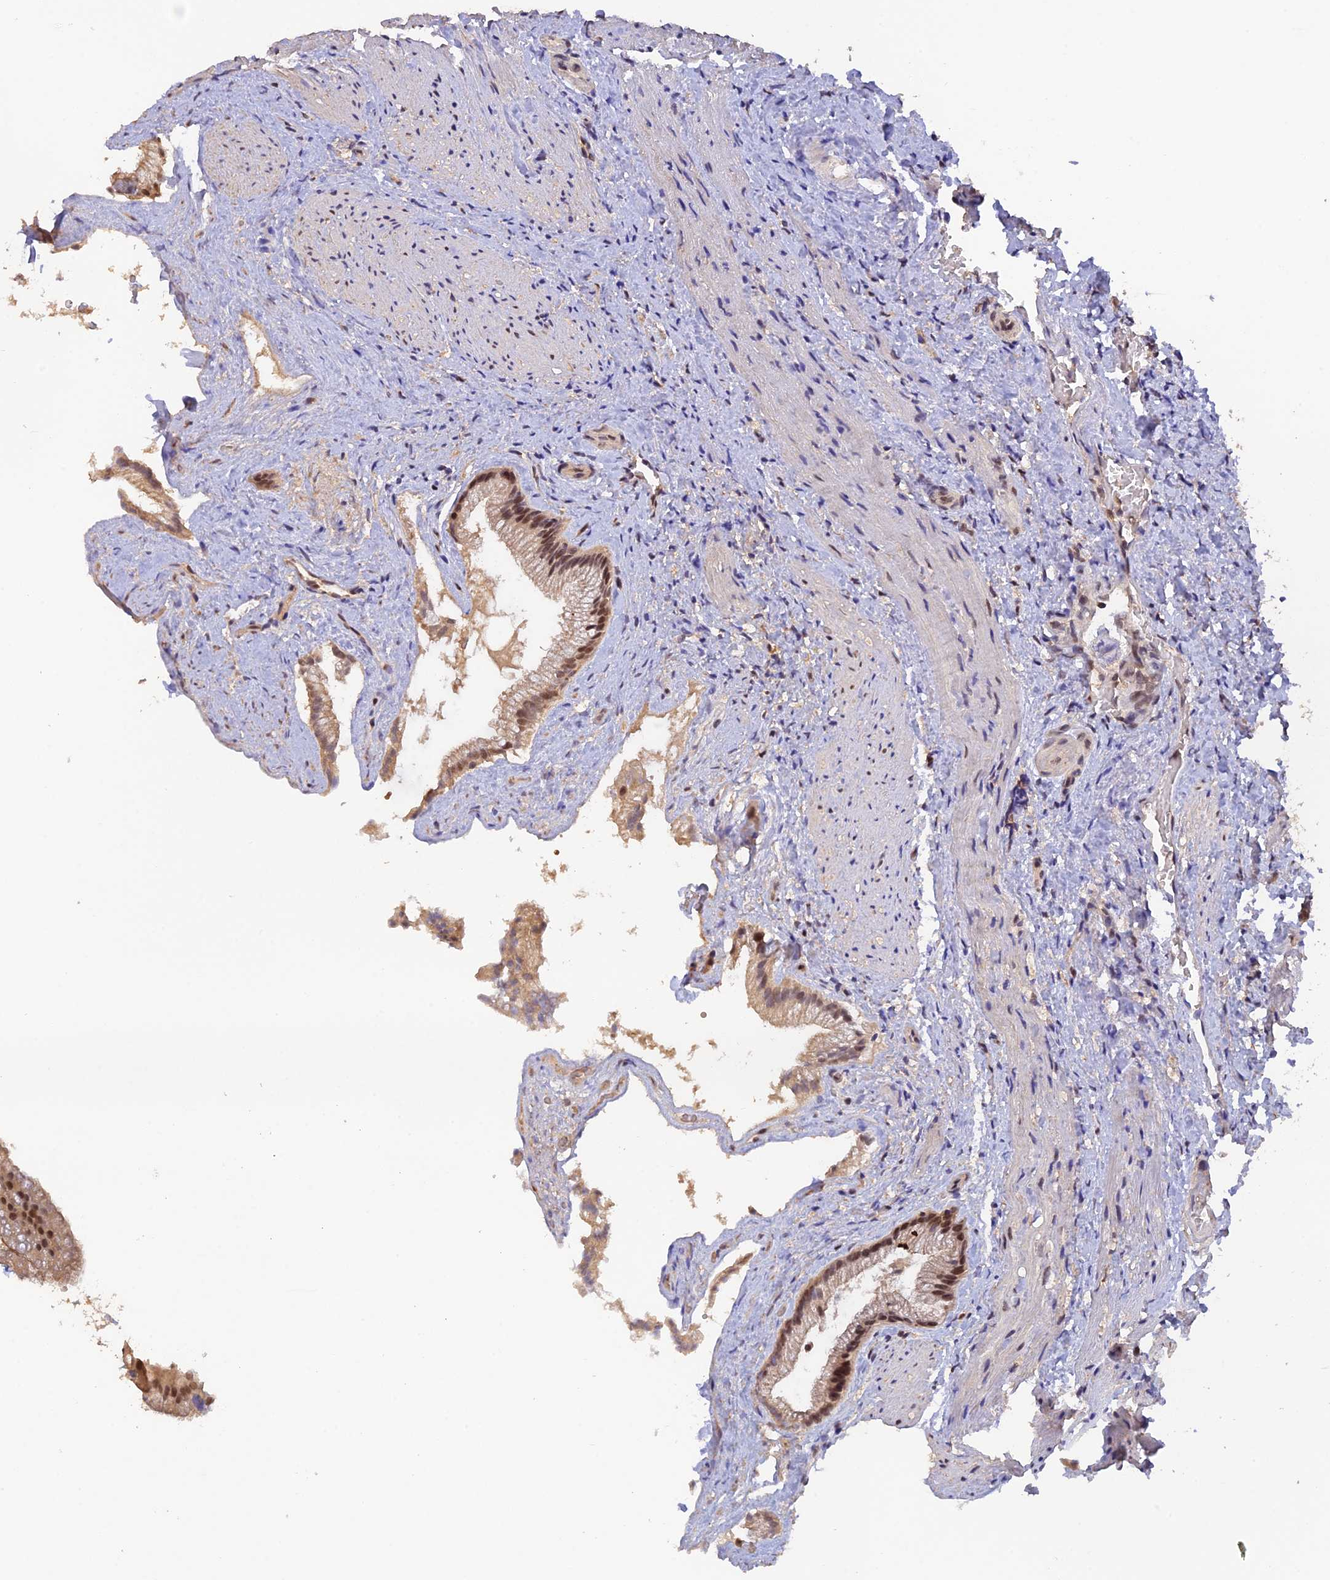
{"staining": {"intensity": "moderate", "quantity": ">75%", "location": "cytoplasmic/membranous,nuclear"}, "tissue": "gallbladder", "cell_type": "Glandular cells", "image_type": "normal", "snomed": [{"axis": "morphology", "description": "Normal tissue, NOS"}, {"axis": "morphology", "description": "Inflammation, NOS"}, {"axis": "topography", "description": "Gallbladder"}], "caption": "The micrograph demonstrates a brown stain indicating the presence of a protein in the cytoplasmic/membranous,nuclear of glandular cells in gallbladder. (IHC, brightfield microscopy, high magnification).", "gene": "ZNF436", "patient": {"sex": "male", "age": 51}}